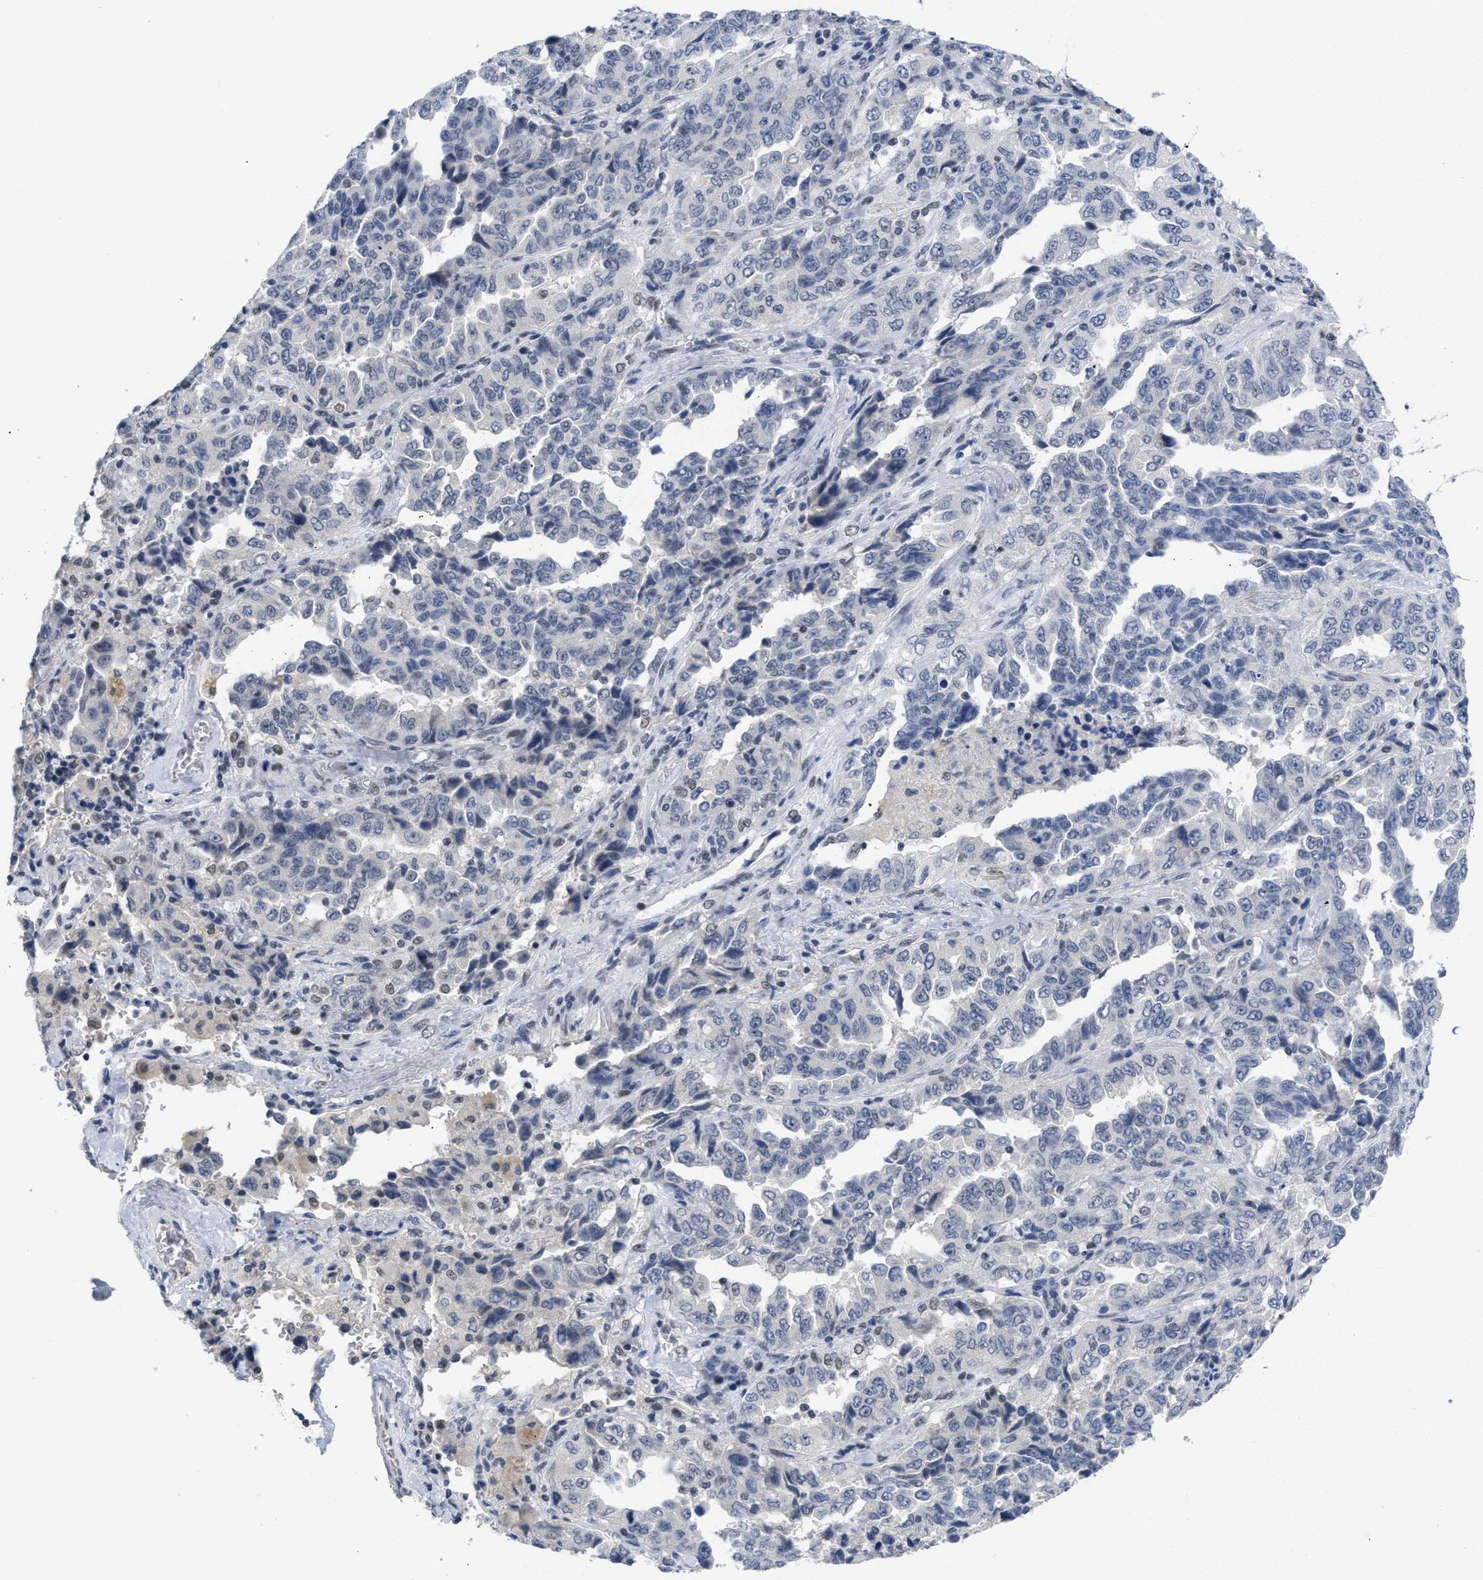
{"staining": {"intensity": "negative", "quantity": "none", "location": "none"}, "tissue": "lung cancer", "cell_type": "Tumor cells", "image_type": "cancer", "snomed": [{"axis": "morphology", "description": "Adenocarcinoma, NOS"}, {"axis": "topography", "description": "Lung"}], "caption": "Micrograph shows no protein expression in tumor cells of adenocarcinoma (lung) tissue.", "gene": "GGNBP2", "patient": {"sex": "female", "age": 51}}